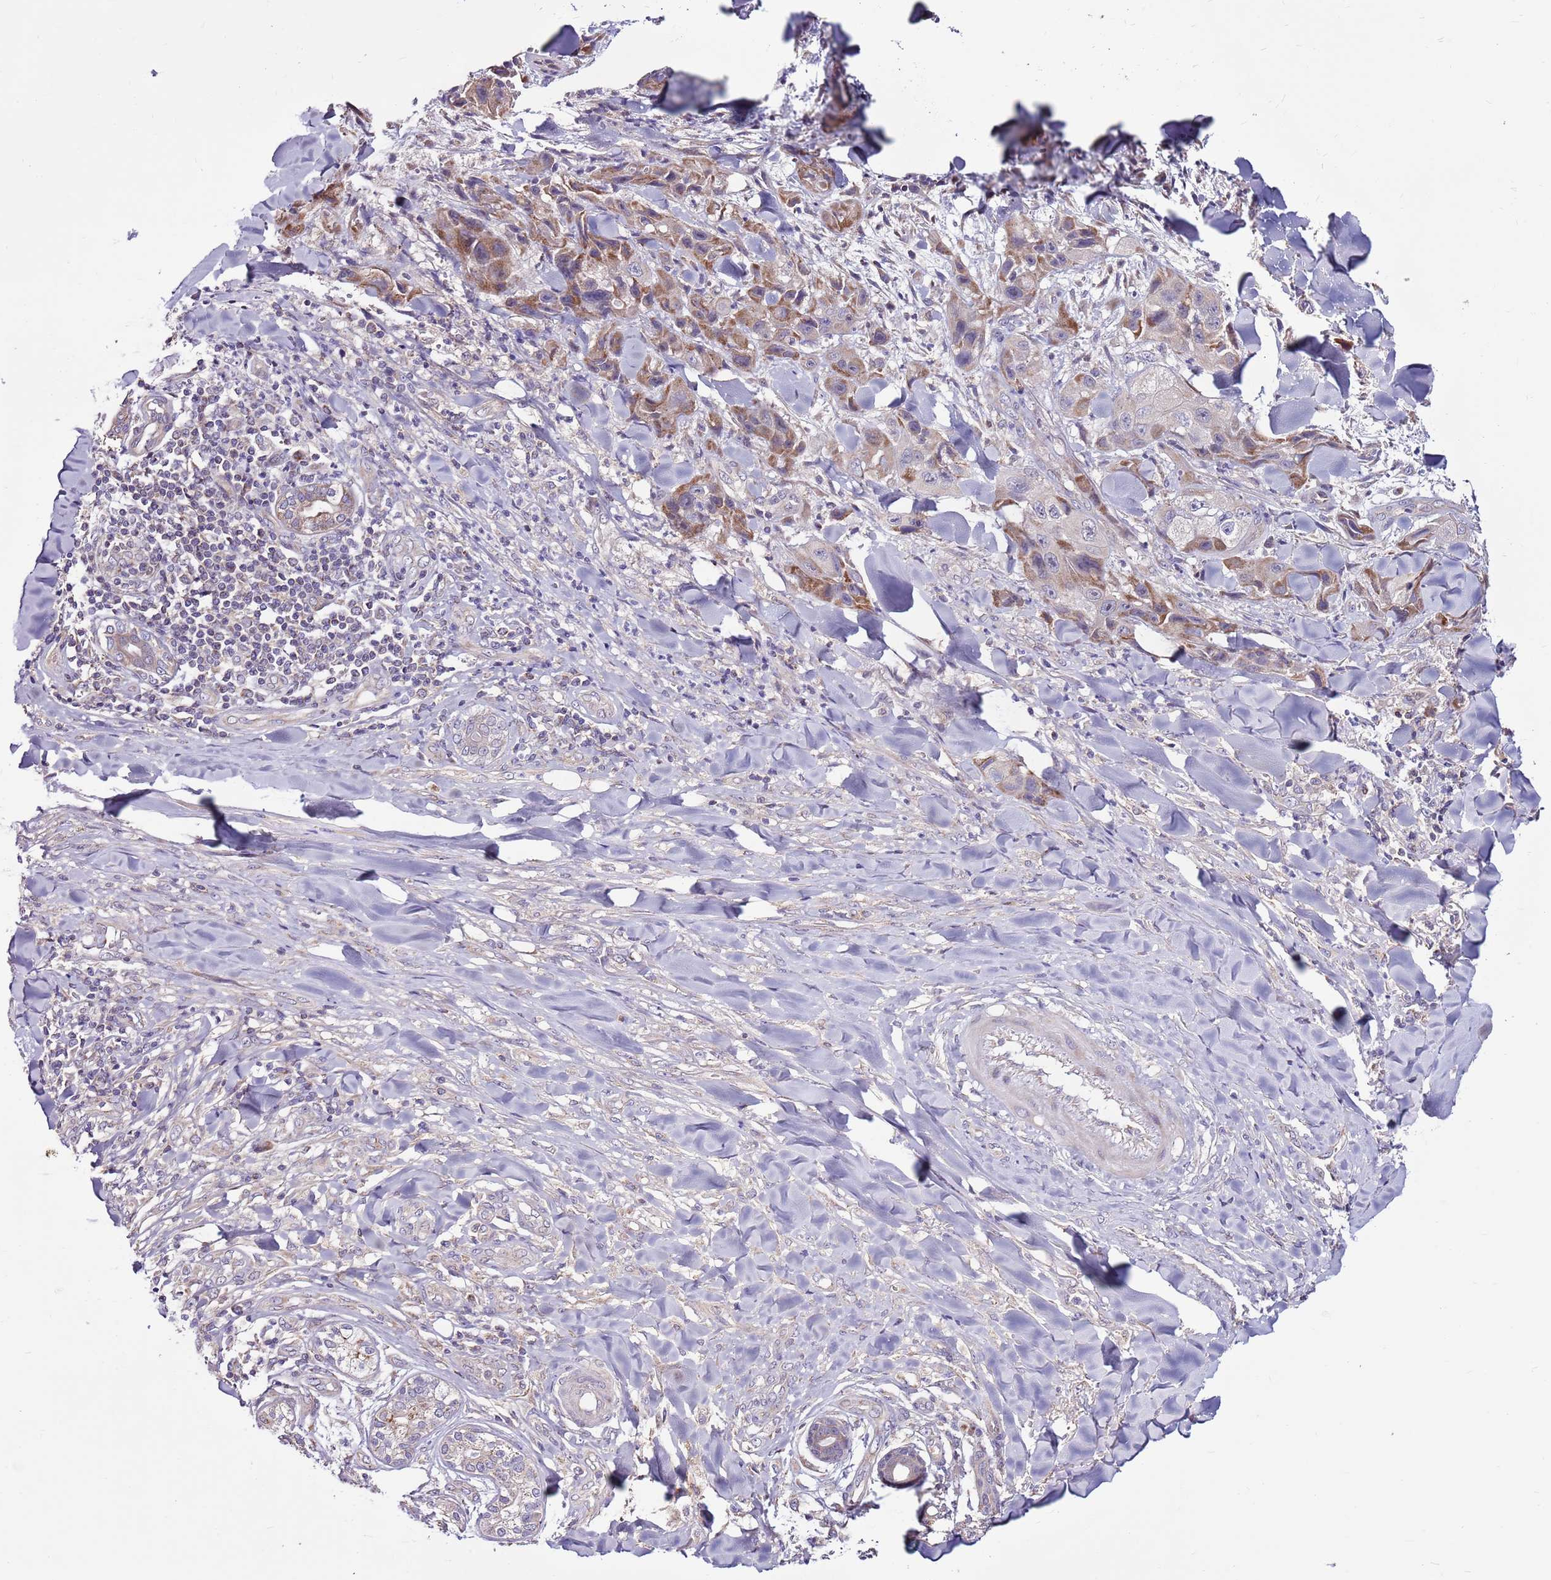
{"staining": {"intensity": "moderate", "quantity": "25%-75%", "location": "cytoplasmic/membranous"}, "tissue": "skin cancer", "cell_type": "Tumor cells", "image_type": "cancer", "snomed": [{"axis": "morphology", "description": "Squamous cell carcinoma, NOS"}, {"axis": "topography", "description": "Skin"}, {"axis": "topography", "description": "Subcutis"}], "caption": "This is an image of immunohistochemistry (IHC) staining of skin squamous cell carcinoma, which shows moderate staining in the cytoplasmic/membranous of tumor cells.", "gene": "SMG1", "patient": {"sex": "male", "age": 73}}